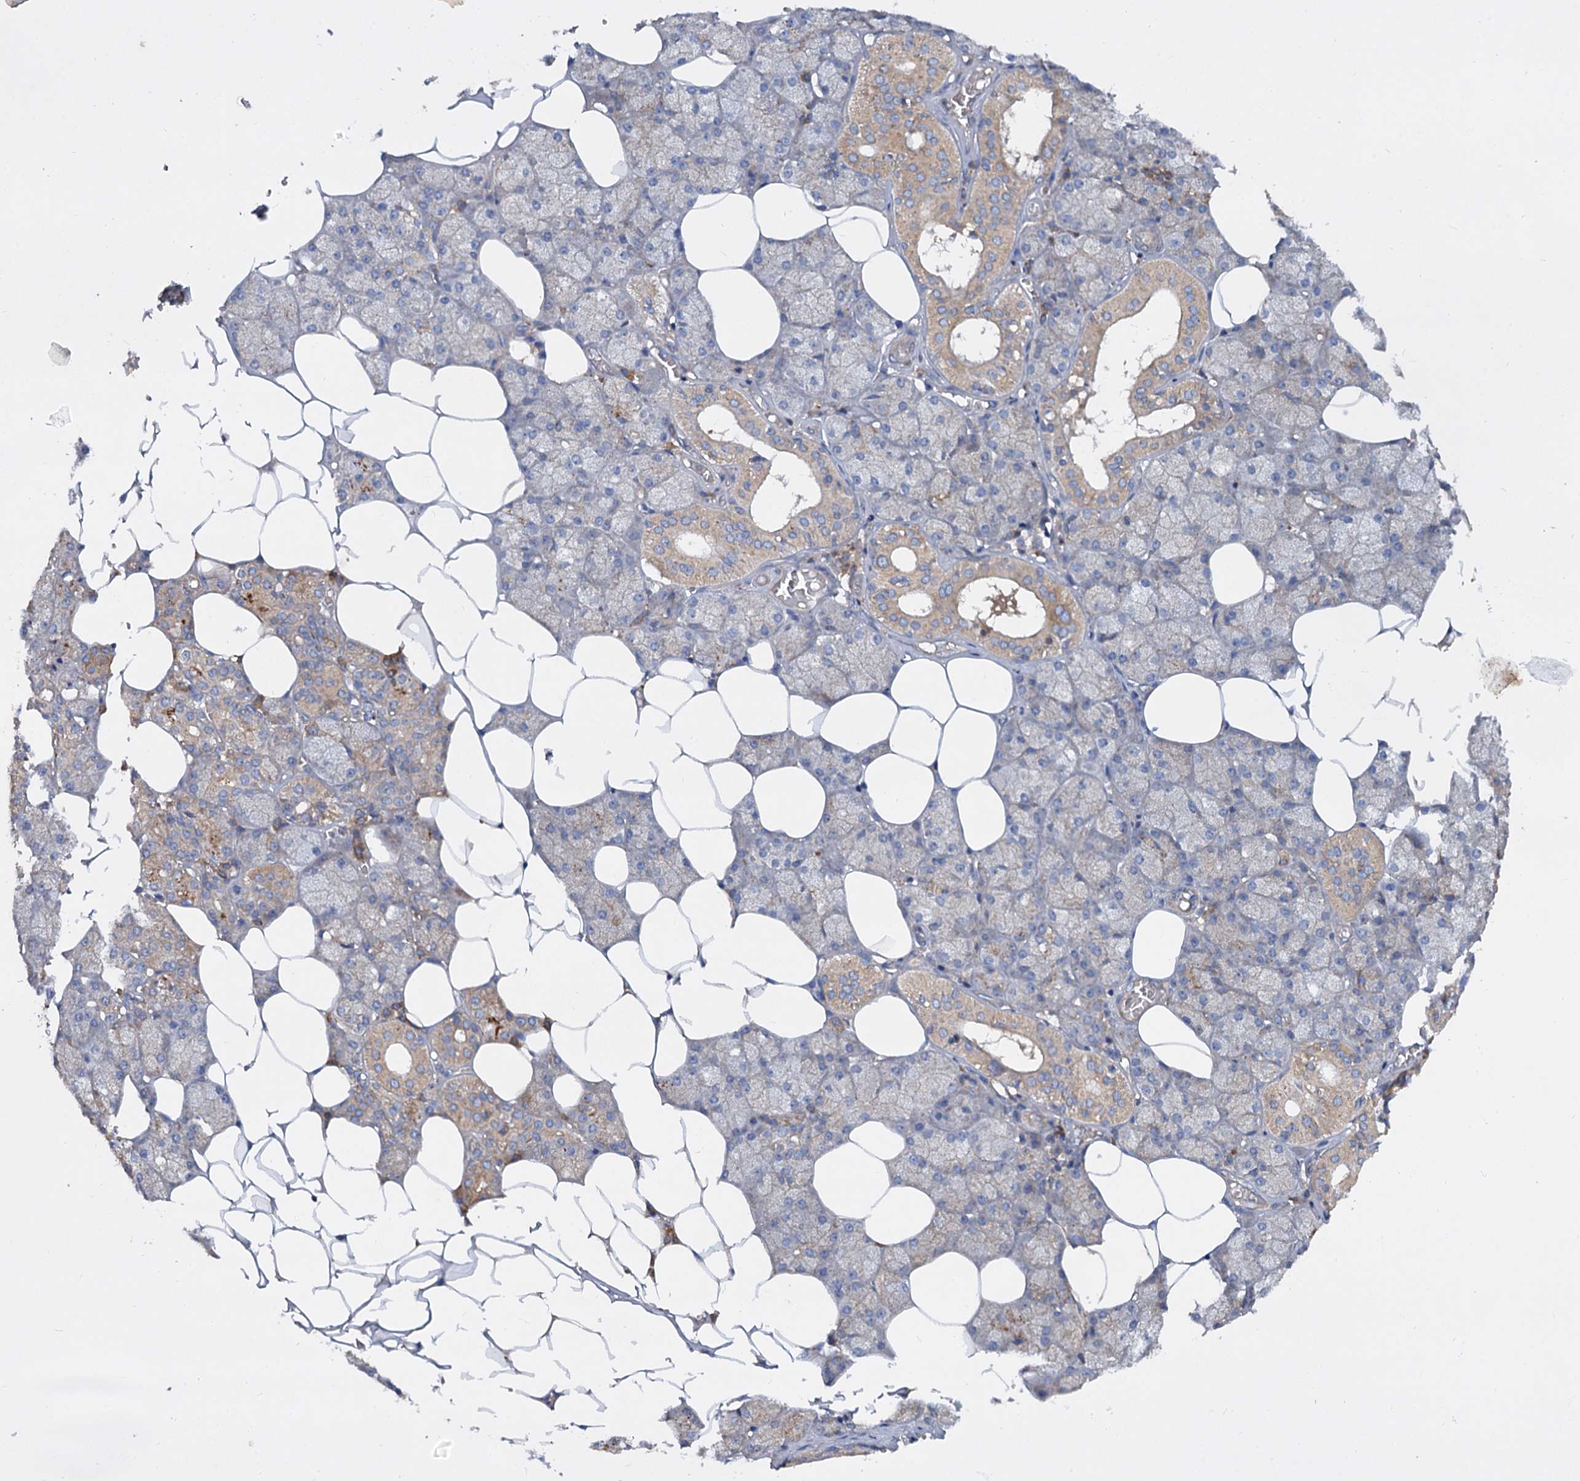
{"staining": {"intensity": "moderate", "quantity": "25%-75%", "location": "cytoplasmic/membranous"}, "tissue": "salivary gland", "cell_type": "Glandular cells", "image_type": "normal", "snomed": [{"axis": "morphology", "description": "Normal tissue, NOS"}, {"axis": "topography", "description": "Salivary gland"}], "caption": "IHC micrograph of unremarkable salivary gland: salivary gland stained using immunohistochemistry (IHC) reveals medium levels of moderate protein expression localized specifically in the cytoplasmic/membranous of glandular cells, appearing as a cytoplasmic/membranous brown color.", "gene": "ALKBH7", "patient": {"sex": "male", "age": 62}}